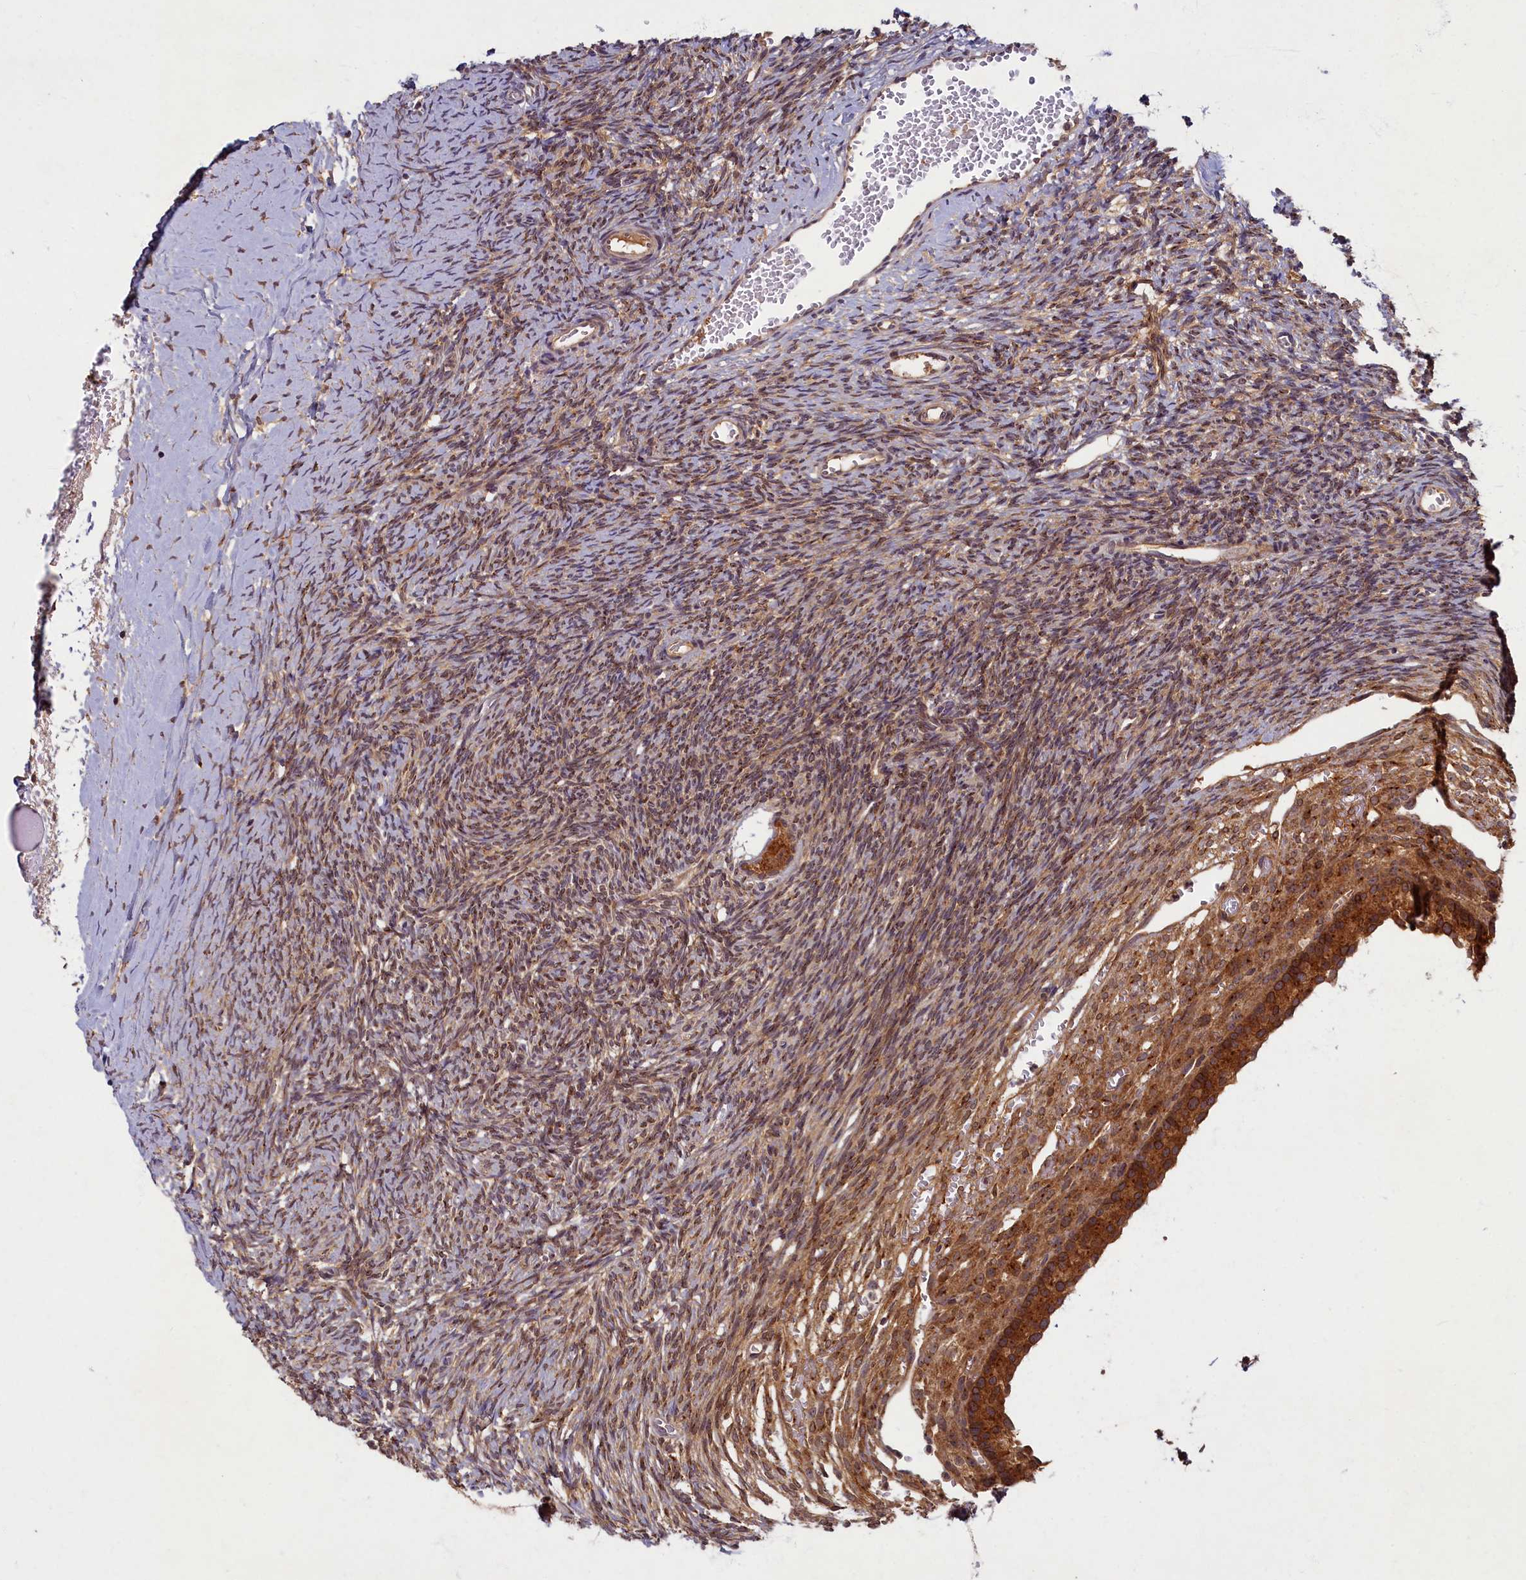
{"staining": {"intensity": "moderate", "quantity": ">75%", "location": "cytoplasmic/membranous"}, "tissue": "ovary", "cell_type": "Follicle cells", "image_type": "normal", "snomed": [{"axis": "morphology", "description": "Normal tissue, NOS"}, {"axis": "topography", "description": "Ovary"}], "caption": "Protein staining exhibits moderate cytoplasmic/membranous staining in about >75% of follicle cells in normal ovary.", "gene": "BICD1", "patient": {"sex": "female", "age": 39}}